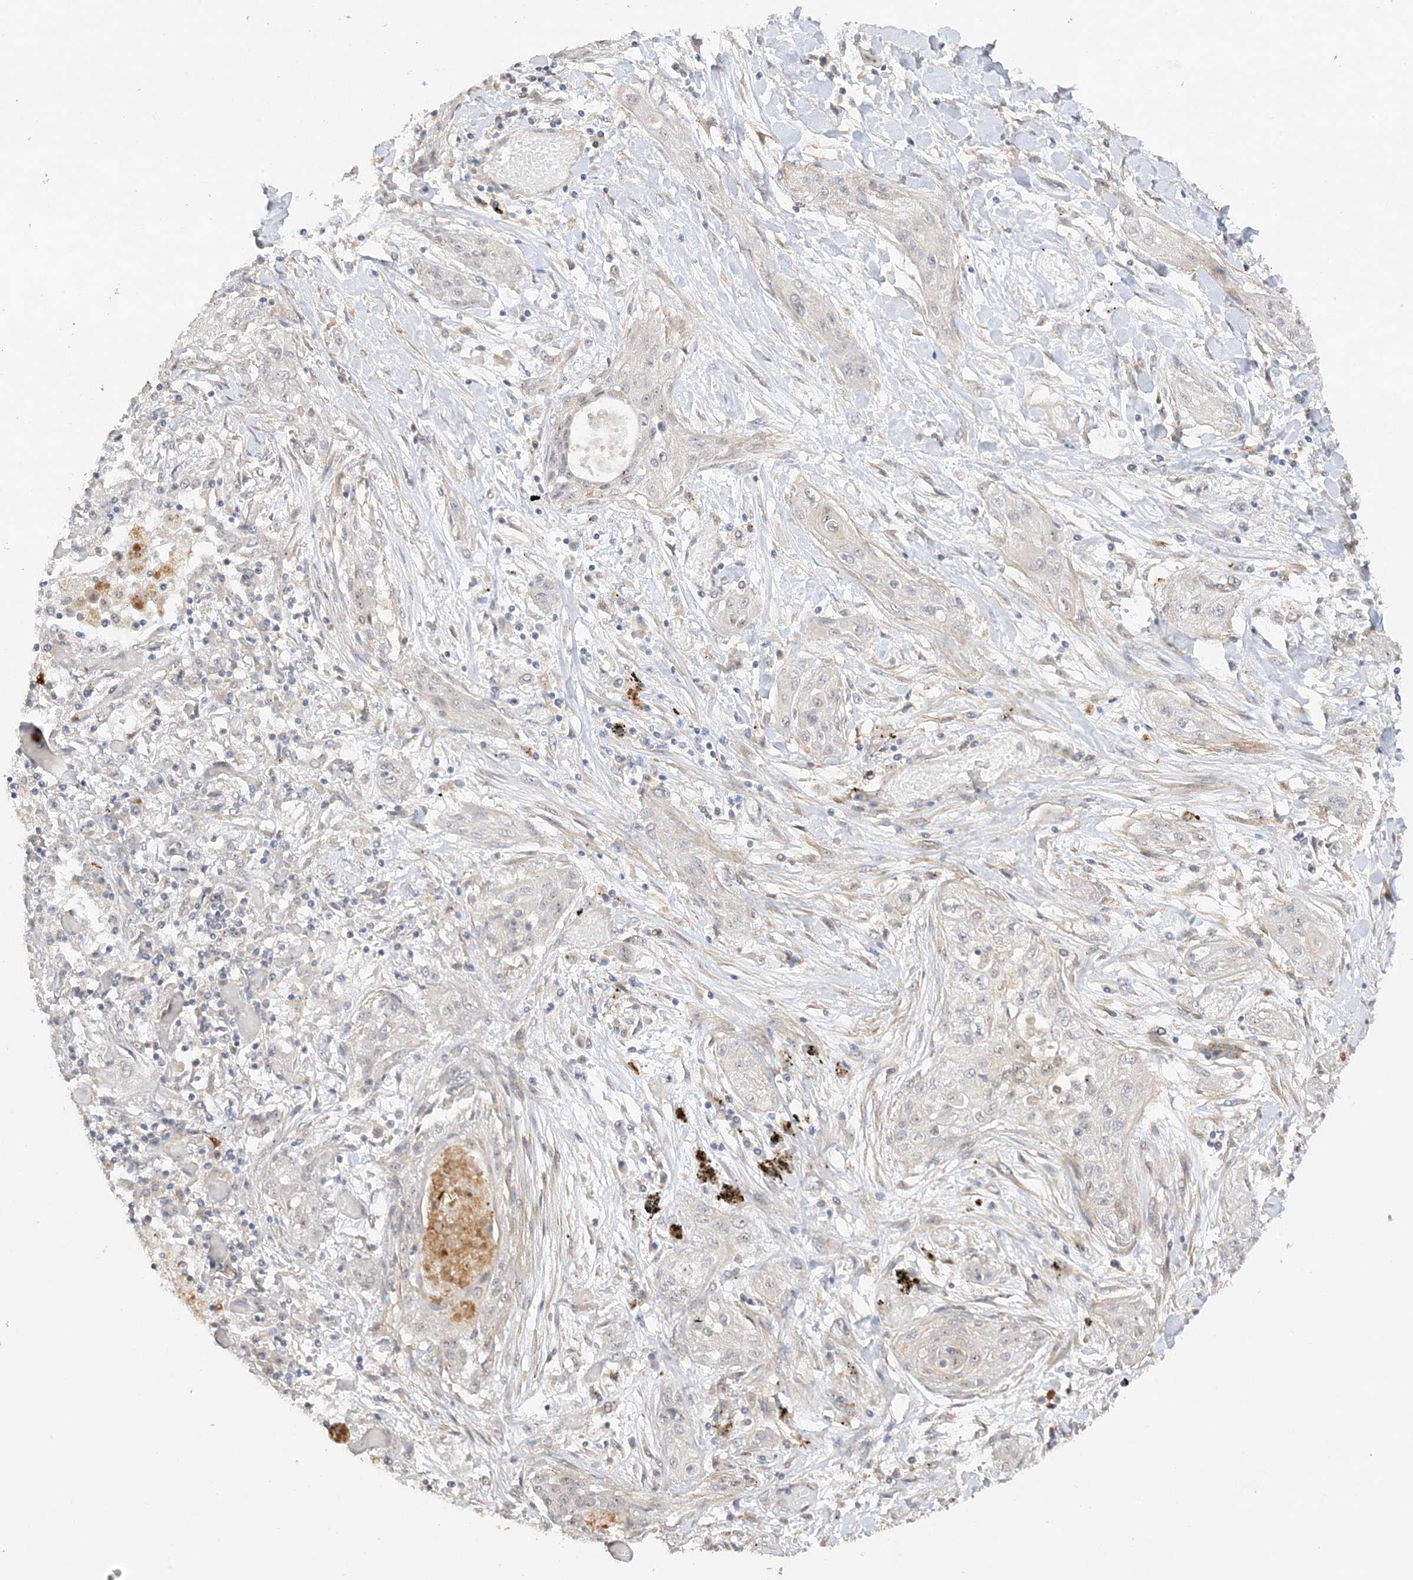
{"staining": {"intensity": "negative", "quantity": "none", "location": "none"}, "tissue": "lung cancer", "cell_type": "Tumor cells", "image_type": "cancer", "snomed": [{"axis": "morphology", "description": "Squamous cell carcinoma, NOS"}, {"axis": "topography", "description": "Lung"}], "caption": "Immunohistochemistry (IHC) image of neoplastic tissue: lung squamous cell carcinoma stained with DAB displays no significant protein positivity in tumor cells.", "gene": "DDX18", "patient": {"sex": "female", "age": 47}}